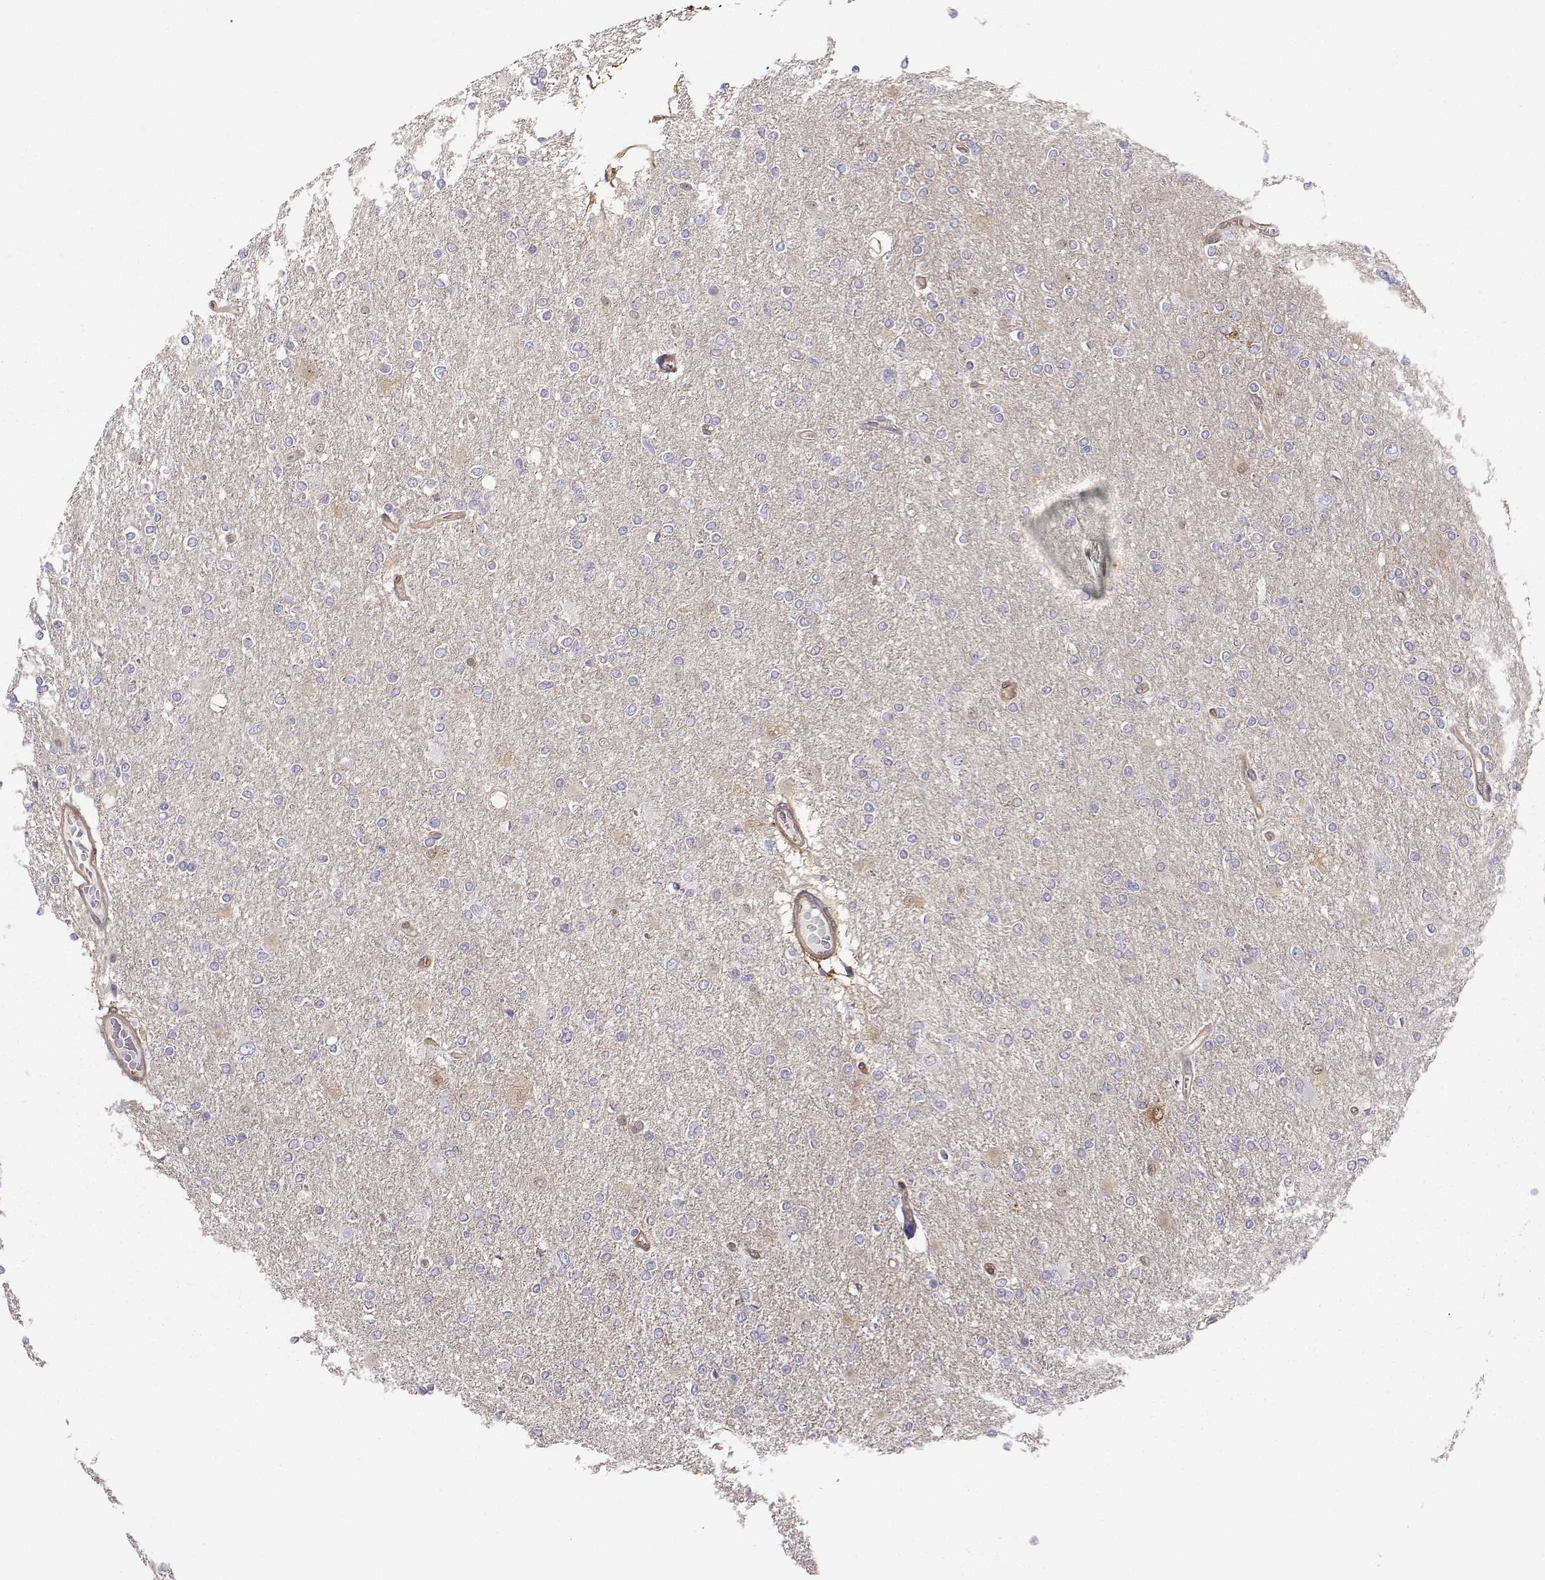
{"staining": {"intensity": "negative", "quantity": "none", "location": "none"}, "tissue": "glioma", "cell_type": "Tumor cells", "image_type": "cancer", "snomed": [{"axis": "morphology", "description": "Glioma, malignant, High grade"}, {"axis": "topography", "description": "Cerebral cortex"}], "caption": "Tumor cells are negative for protein expression in human glioma. (Brightfield microscopy of DAB (3,3'-diaminobenzidine) immunohistochemistry (IHC) at high magnification).", "gene": "NQO1", "patient": {"sex": "male", "age": 70}}